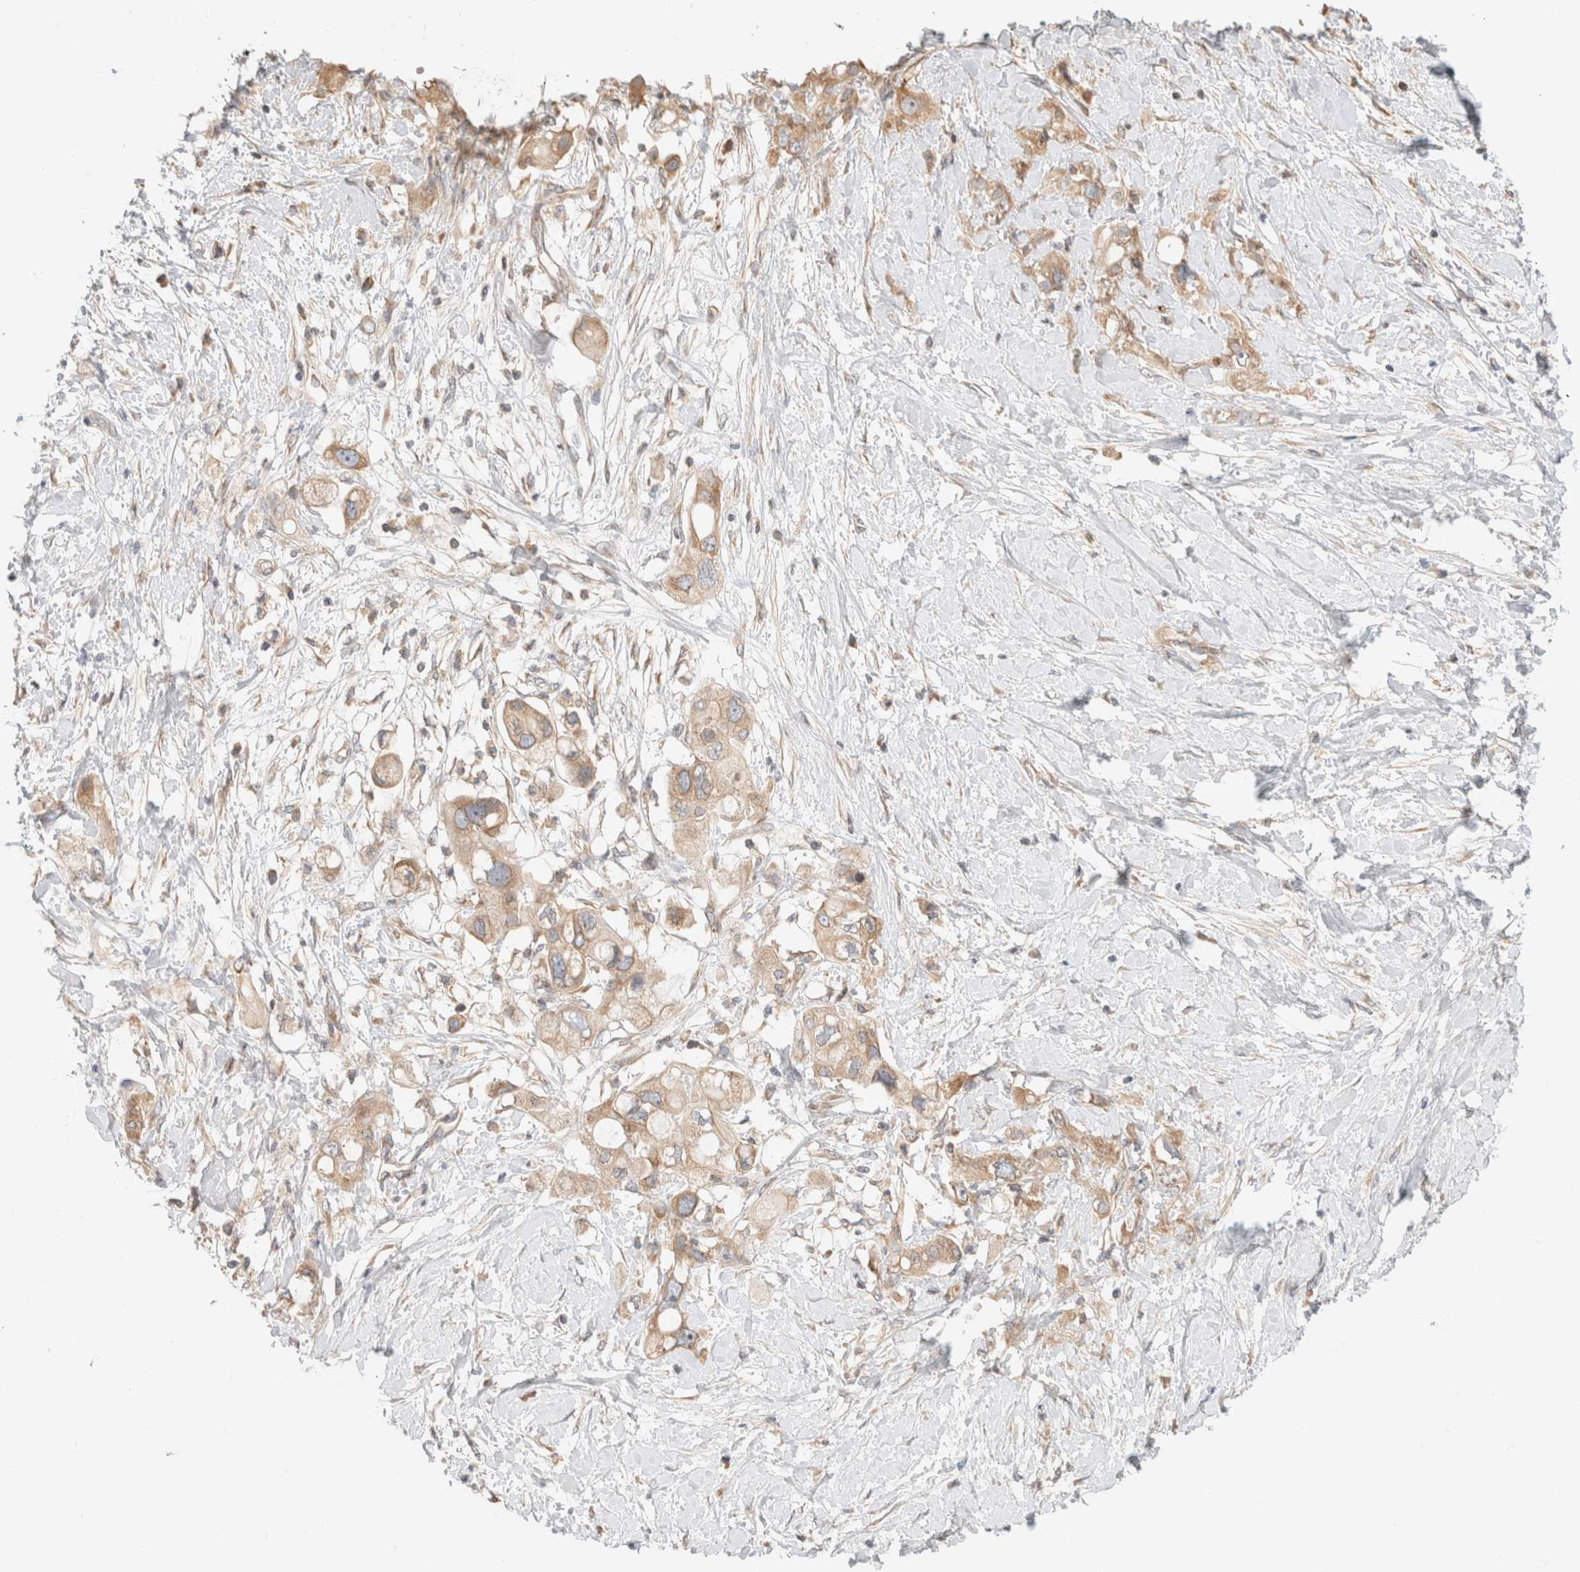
{"staining": {"intensity": "weak", "quantity": ">75%", "location": "cytoplasmic/membranous"}, "tissue": "pancreatic cancer", "cell_type": "Tumor cells", "image_type": "cancer", "snomed": [{"axis": "morphology", "description": "Adenocarcinoma, NOS"}, {"axis": "topography", "description": "Pancreas"}], "caption": "Human pancreatic cancer (adenocarcinoma) stained for a protein (brown) displays weak cytoplasmic/membranous positive expression in approximately >75% of tumor cells.", "gene": "MARK3", "patient": {"sex": "female", "age": 56}}